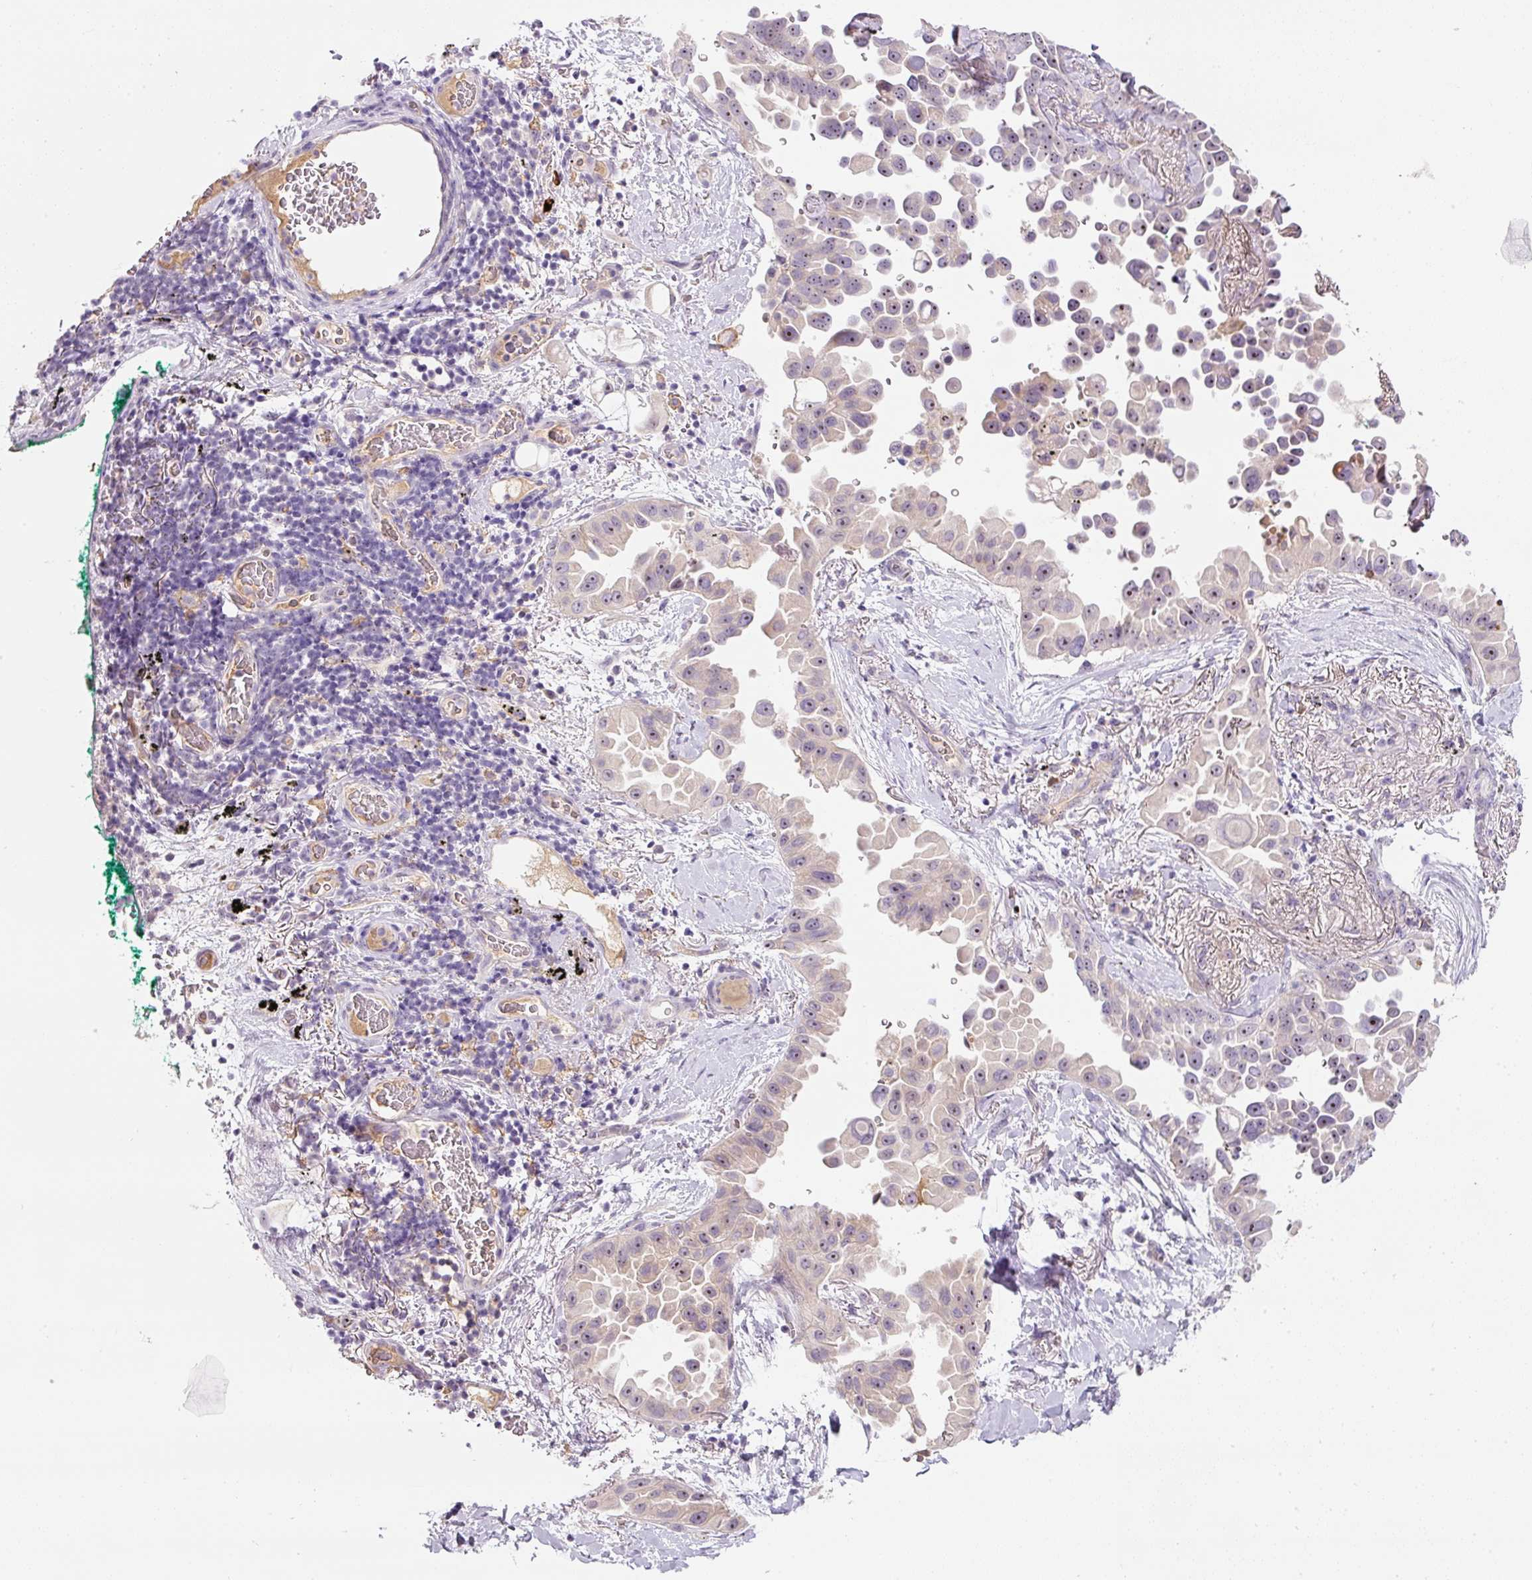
{"staining": {"intensity": "moderate", "quantity": "<25%", "location": "nuclear"}, "tissue": "lung cancer", "cell_type": "Tumor cells", "image_type": "cancer", "snomed": [{"axis": "morphology", "description": "Adenocarcinoma, NOS"}, {"axis": "topography", "description": "Lung"}], "caption": "Moderate nuclear protein positivity is seen in approximately <25% of tumor cells in lung adenocarcinoma.", "gene": "TMEM37", "patient": {"sex": "female", "age": 67}}